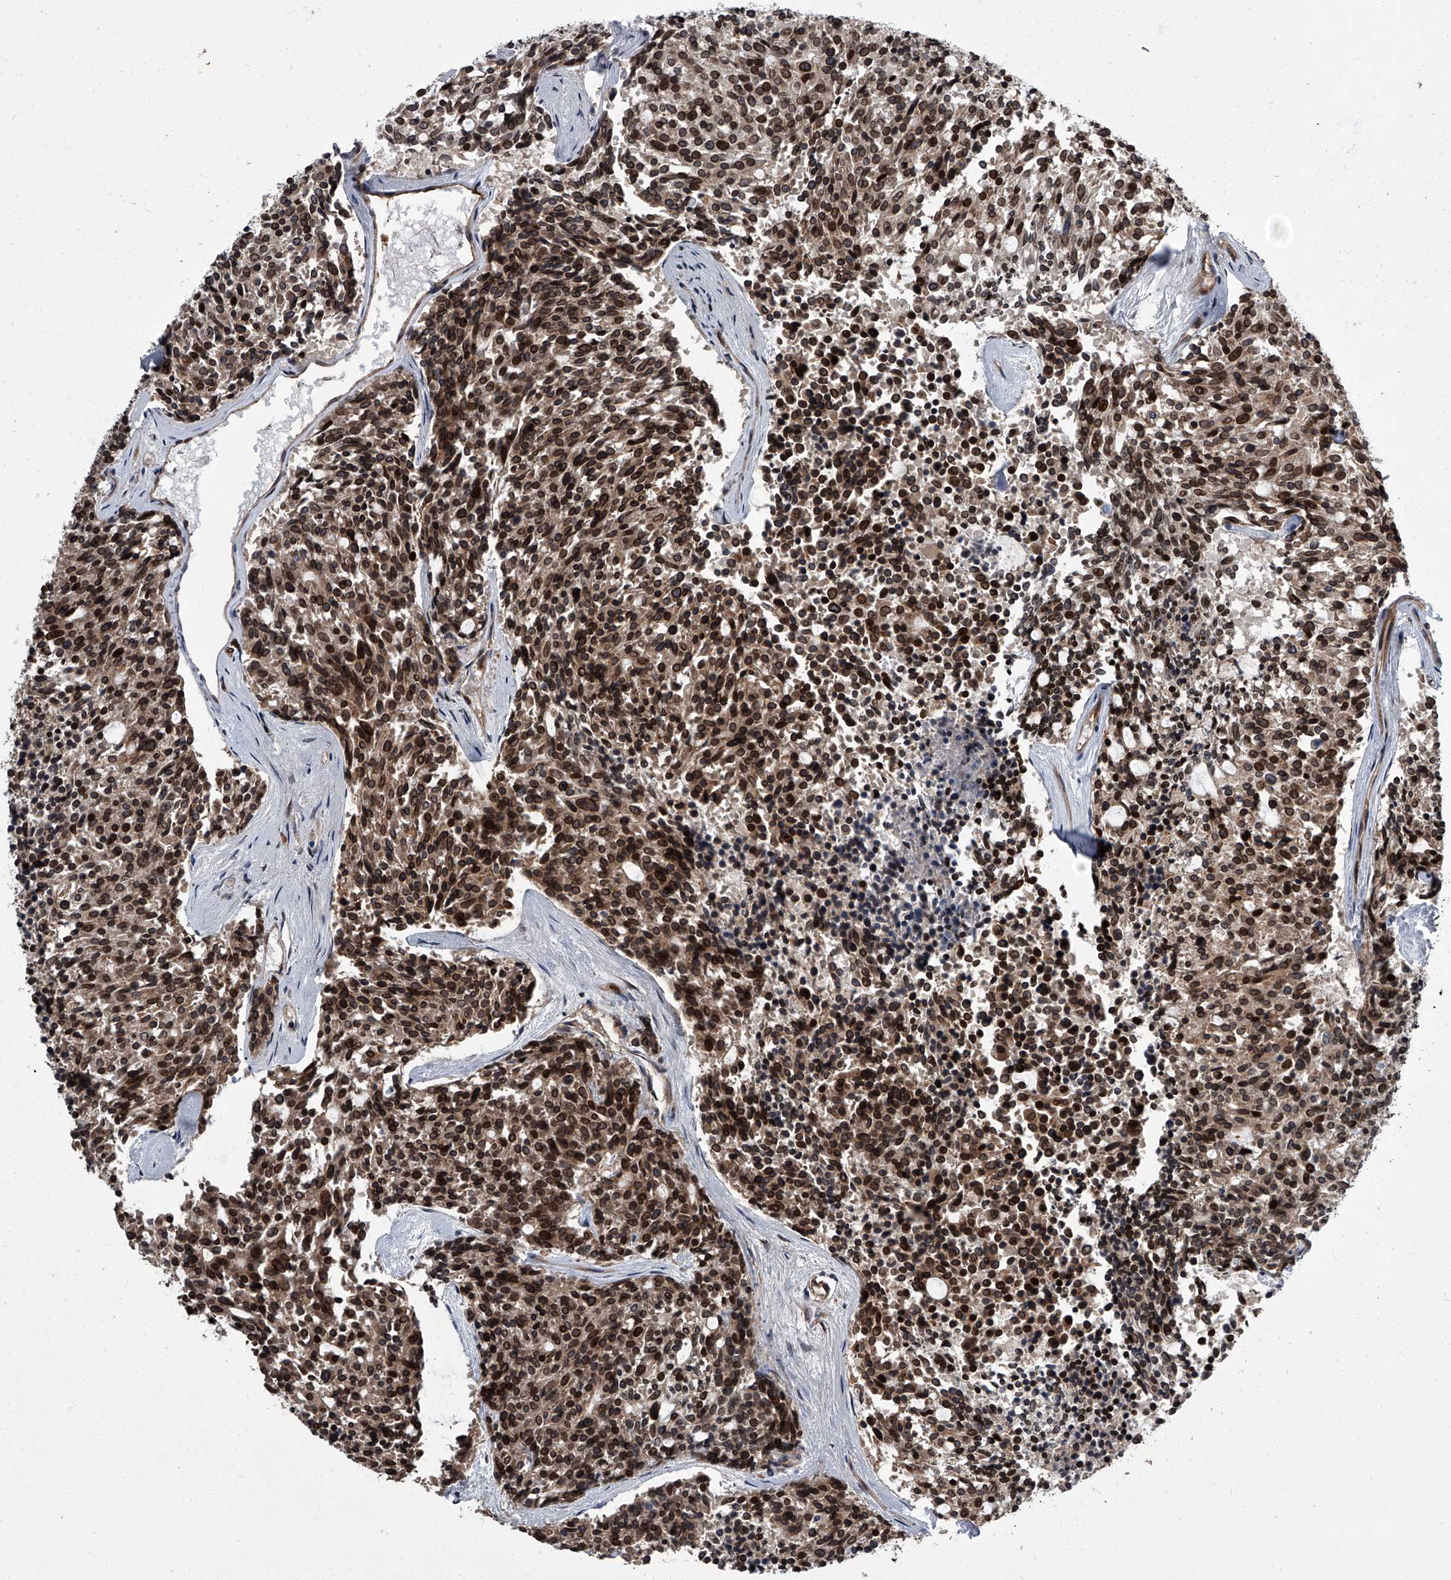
{"staining": {"intensity": "strong", "quantity": ">75%", "location": "cytoplasmic/membranous,nuclear"}, "tissue": "carcinoid", "cell_type": "Tumor cells", "image_type": "cancer", "snomed": [{"axis": "morphology", "description": "Carcinoid, malignant, NOS"}, {"axis": "topography", "description": "Pancreas"}], "caption": "A brown stain shows strong cytoplasmic/membranous and nuclear staining of a protein in human malignant carcinoid tumor cells.", "gene": "LRRC8C", "patient": {"sex": "female", "age": 54}}